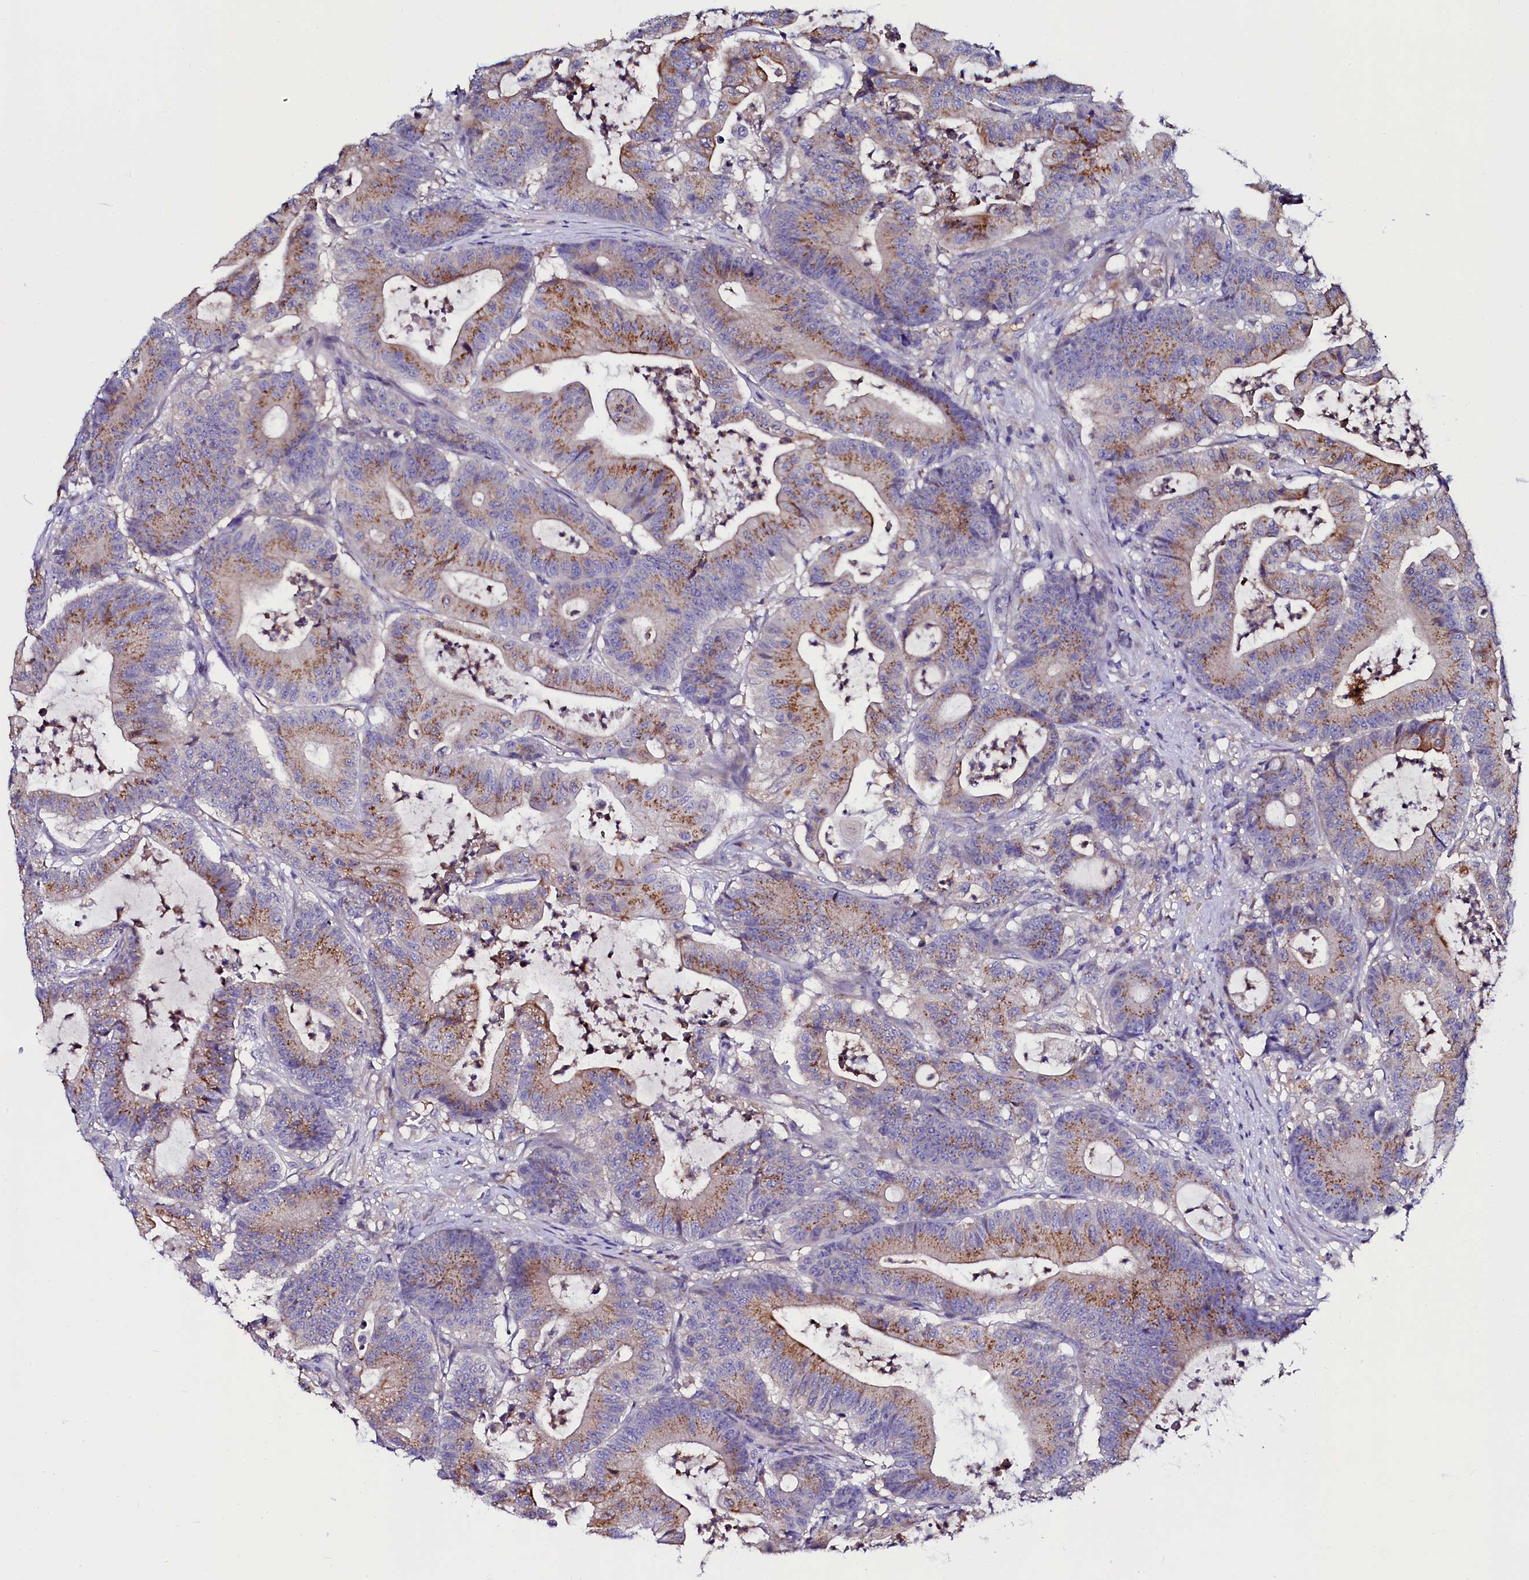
{"staining": {"intensity": "moderate", "quantity": ">75%", "location": "cytoplasmic/membranous"}, "tissue": "colorectal cancer", "cell_type": "Tumor cells", "image_type": "cancer", "snomed": [{"axis": "morphology", "description": "Adenocarcinoma, NOS"}, {"axis": "topography", "description": "Colon"}], "caption": "Colorectal cancer stained with immunohistochemistry shows moderate cytoplasmic/membranous positivity in approximately >75% of tumor cells.", "gene": "OTOL1", "patient": {"sex": "female", "age": 84}}